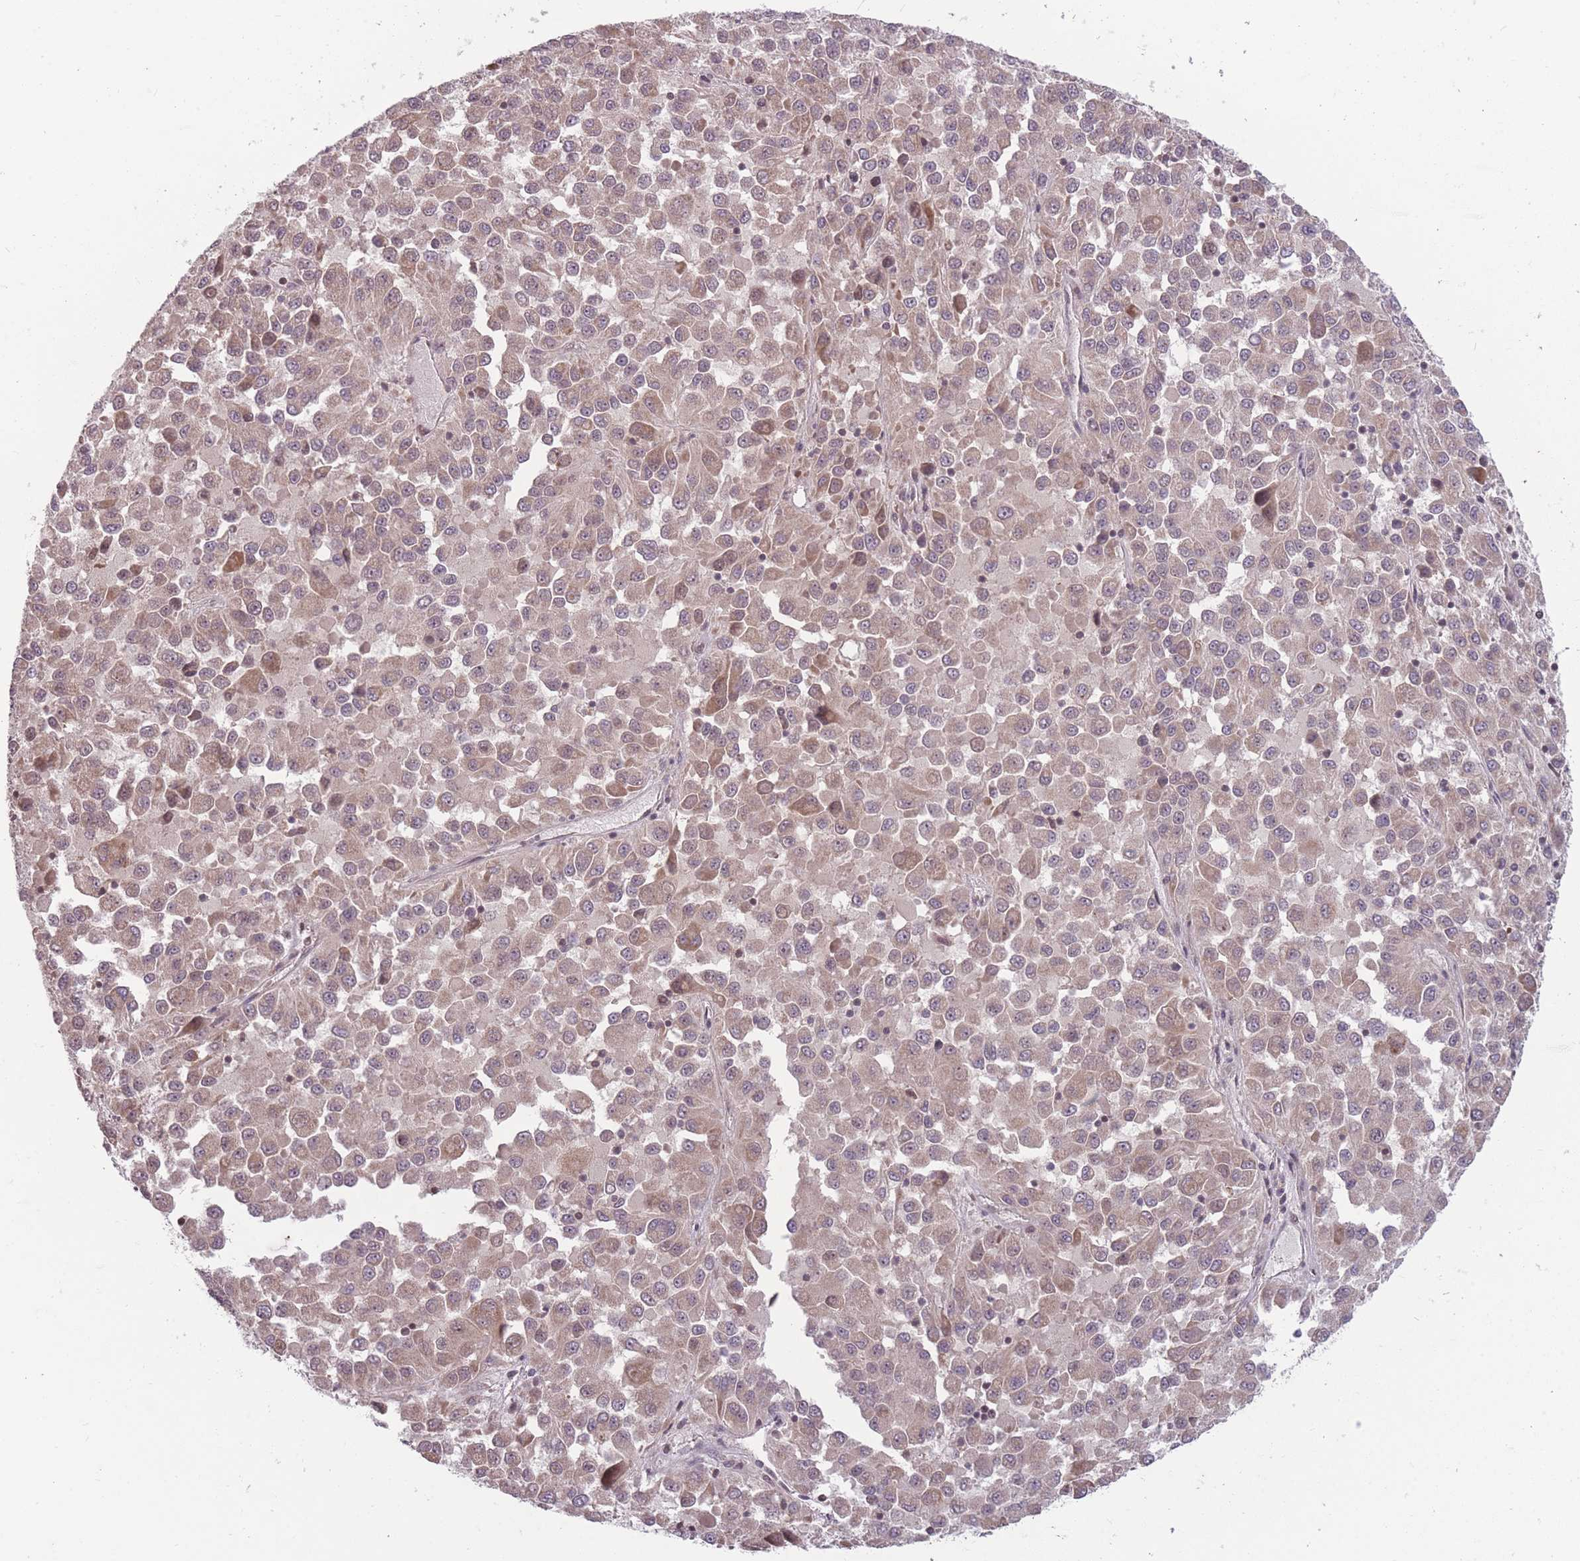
{"staining": {"intensity": "weak", "quantity": ">75%", "location": "cytoplasmic/membranous"}, "tissue": "melanoma", "cell_type": "Tumor cells", "image_type": "cancer", "snomed": [{"axis": "morphology", "description": "Malignant melanoma, Metastatic site"}, {"axis": "topography", "description": "Lung"}], "caption": "IHC of malignant melanoma (metastatic site) displays low levels of weak cytoplasmic/membranous expression in approximately >75% of tumor cells. (Brightfield microscopy of DAB IHC at high magnification).", "gene": "GGT5", "patient": {"sex": "male", "age": 64}}